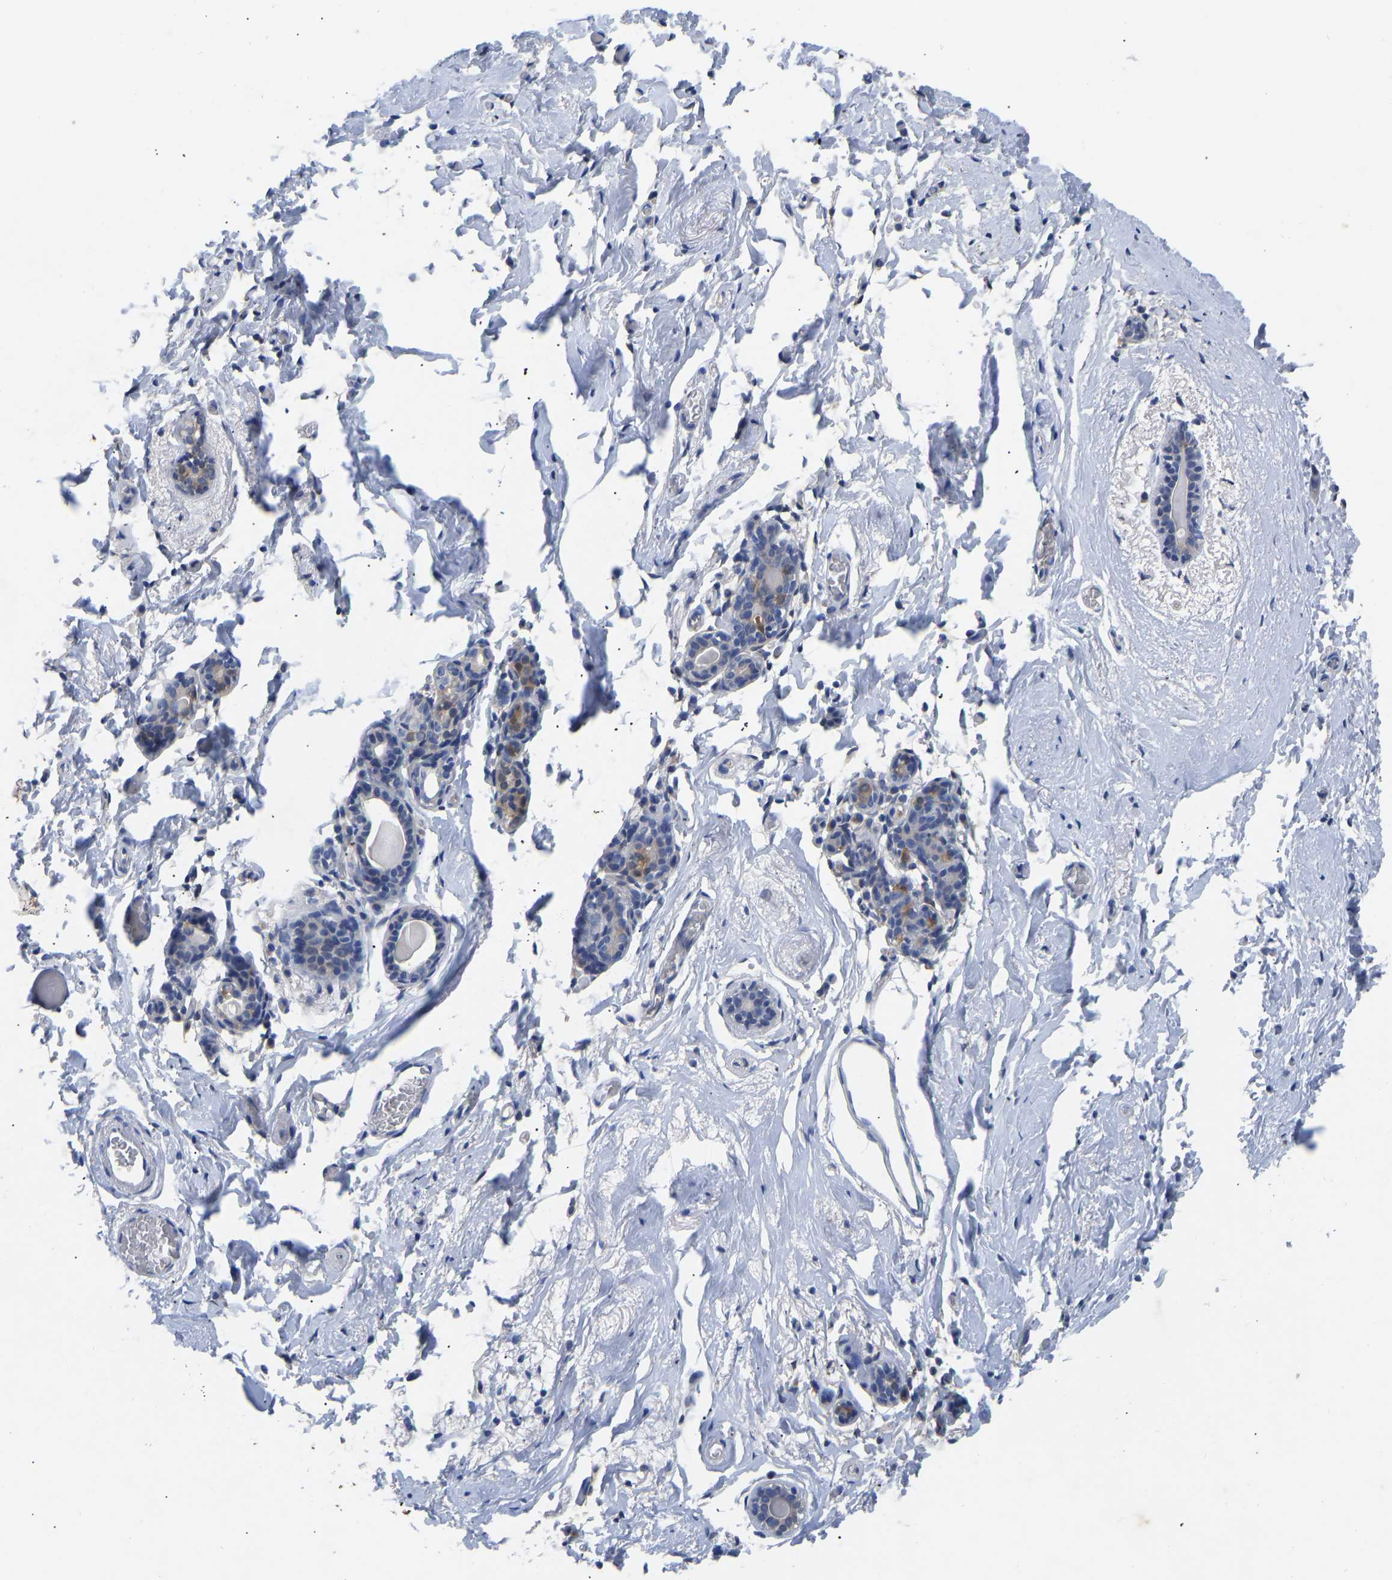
{"staining": {"intensity": "negative", "quantity": "none", "location": "none"}, "tissue": "breast", "cell_type": "Adipocytes", "image_type": "normal", "snomed": [{"axis": "morphology", "description": "Normal tissue, NOS"}, {"axis": "topography", "description": "Breast"}], "caption": "A high-resolution photomicrograph shows IHC staining of normal breast, which reveals no significant staining in adipocytes. The staining is performed using DAB brown chromogen with nuclei counter-stained in using hematoxylin.", "gene": "RBP1", "patient": {"sex": "female", "age": 62}}